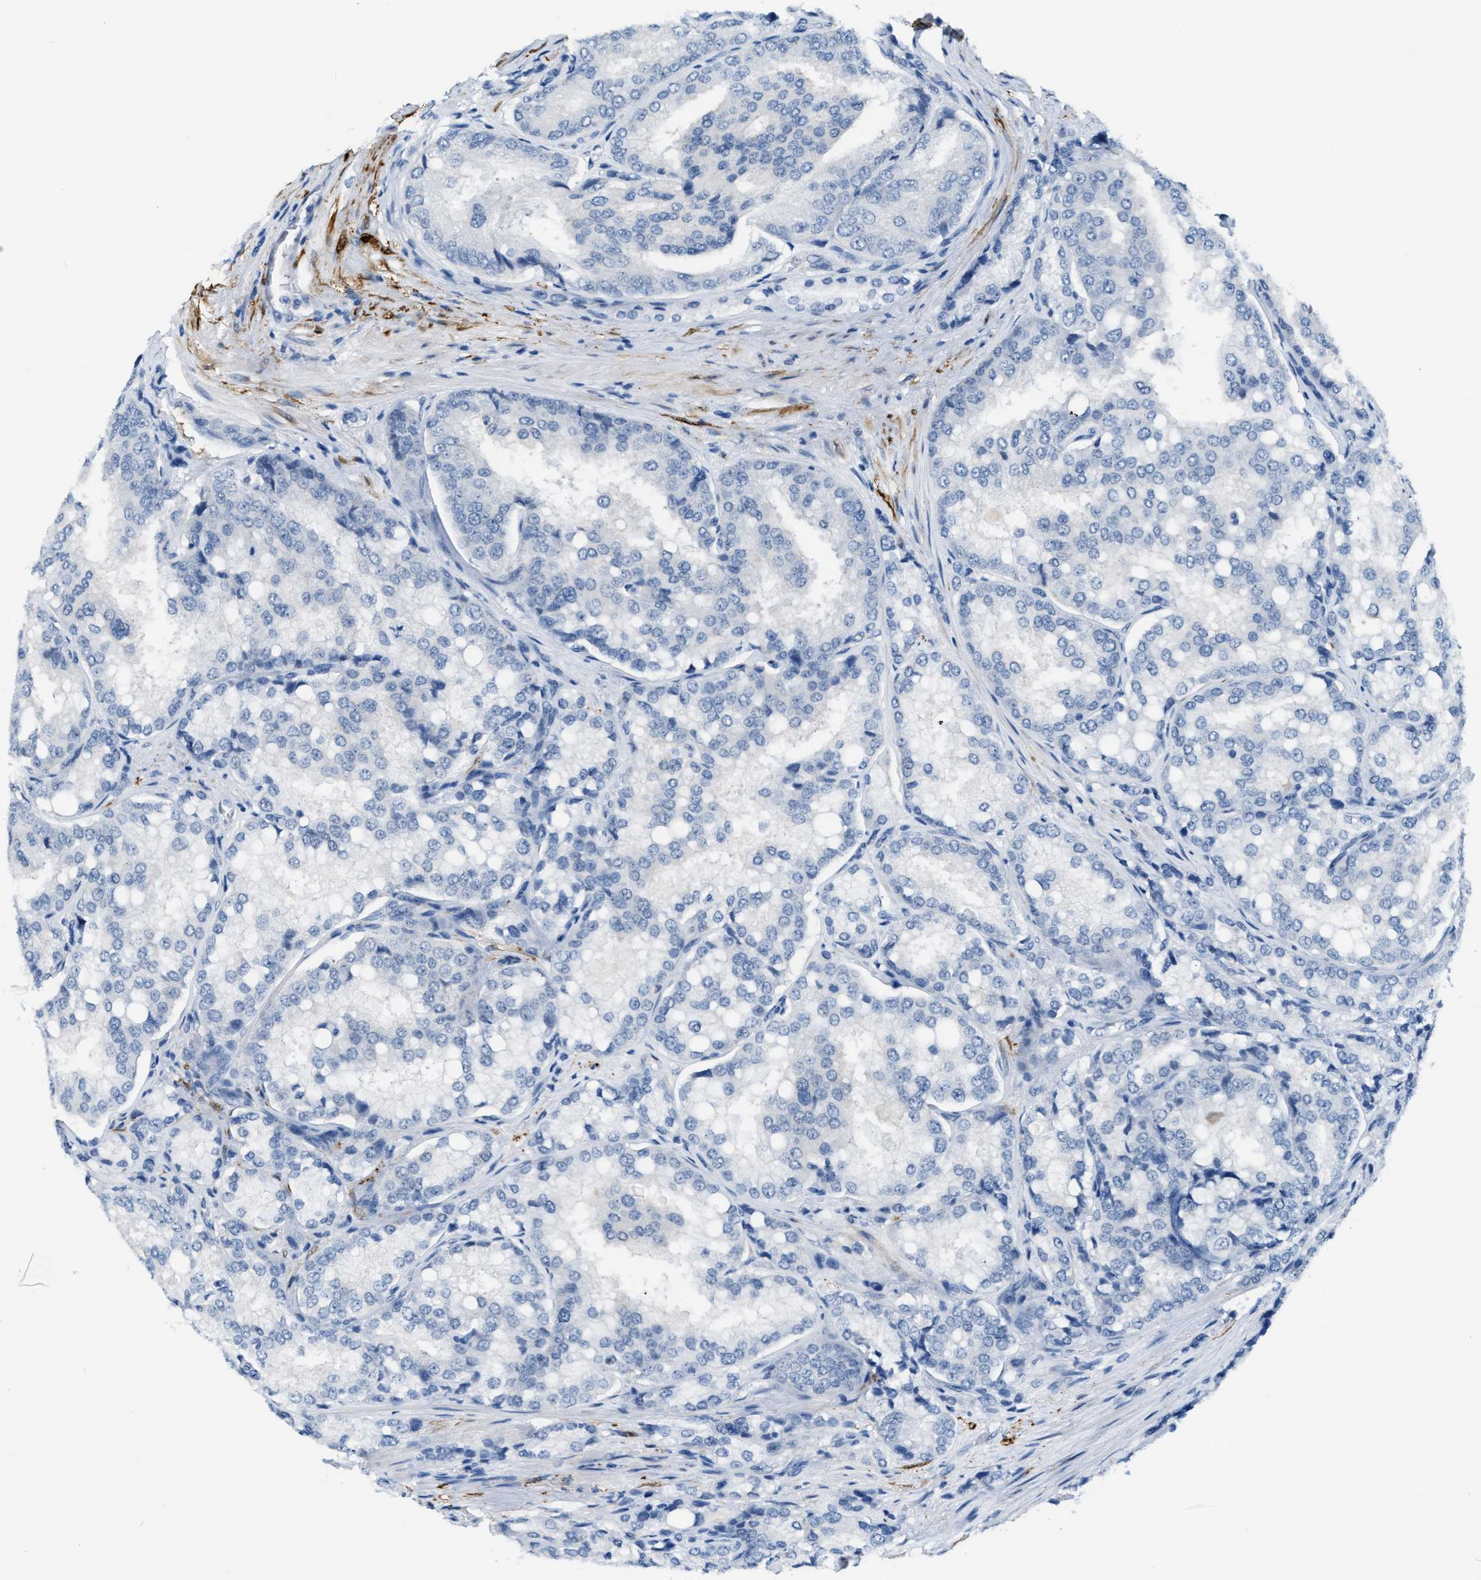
{"staining": {"intensity": "negative", "quantity": "none", "location": "none"}, "tissue": "prostate cancer", "cell_type": "Tumor cells", "image_type": "cancer", "snomed": [{"axis": "morphology", "description": "Adenocarcinoma, High grade"}, {"axis": "topography", "description": "Prostate"}], "caption": "IHC micrograph of neoplastic tissue: human adenocarcinoma (high-grade) (prostate) stained with DAB (3,3'-diaminobenzidine) reveals no significant protein staining in tumor cells. (Brightfield microscopy of DAB (3,3'-diaminobenzidine) immunohistochemistry (IHC) at high magnification).", "gene": "PHRF1", "patient": {"sex": "male", "age": 50}}